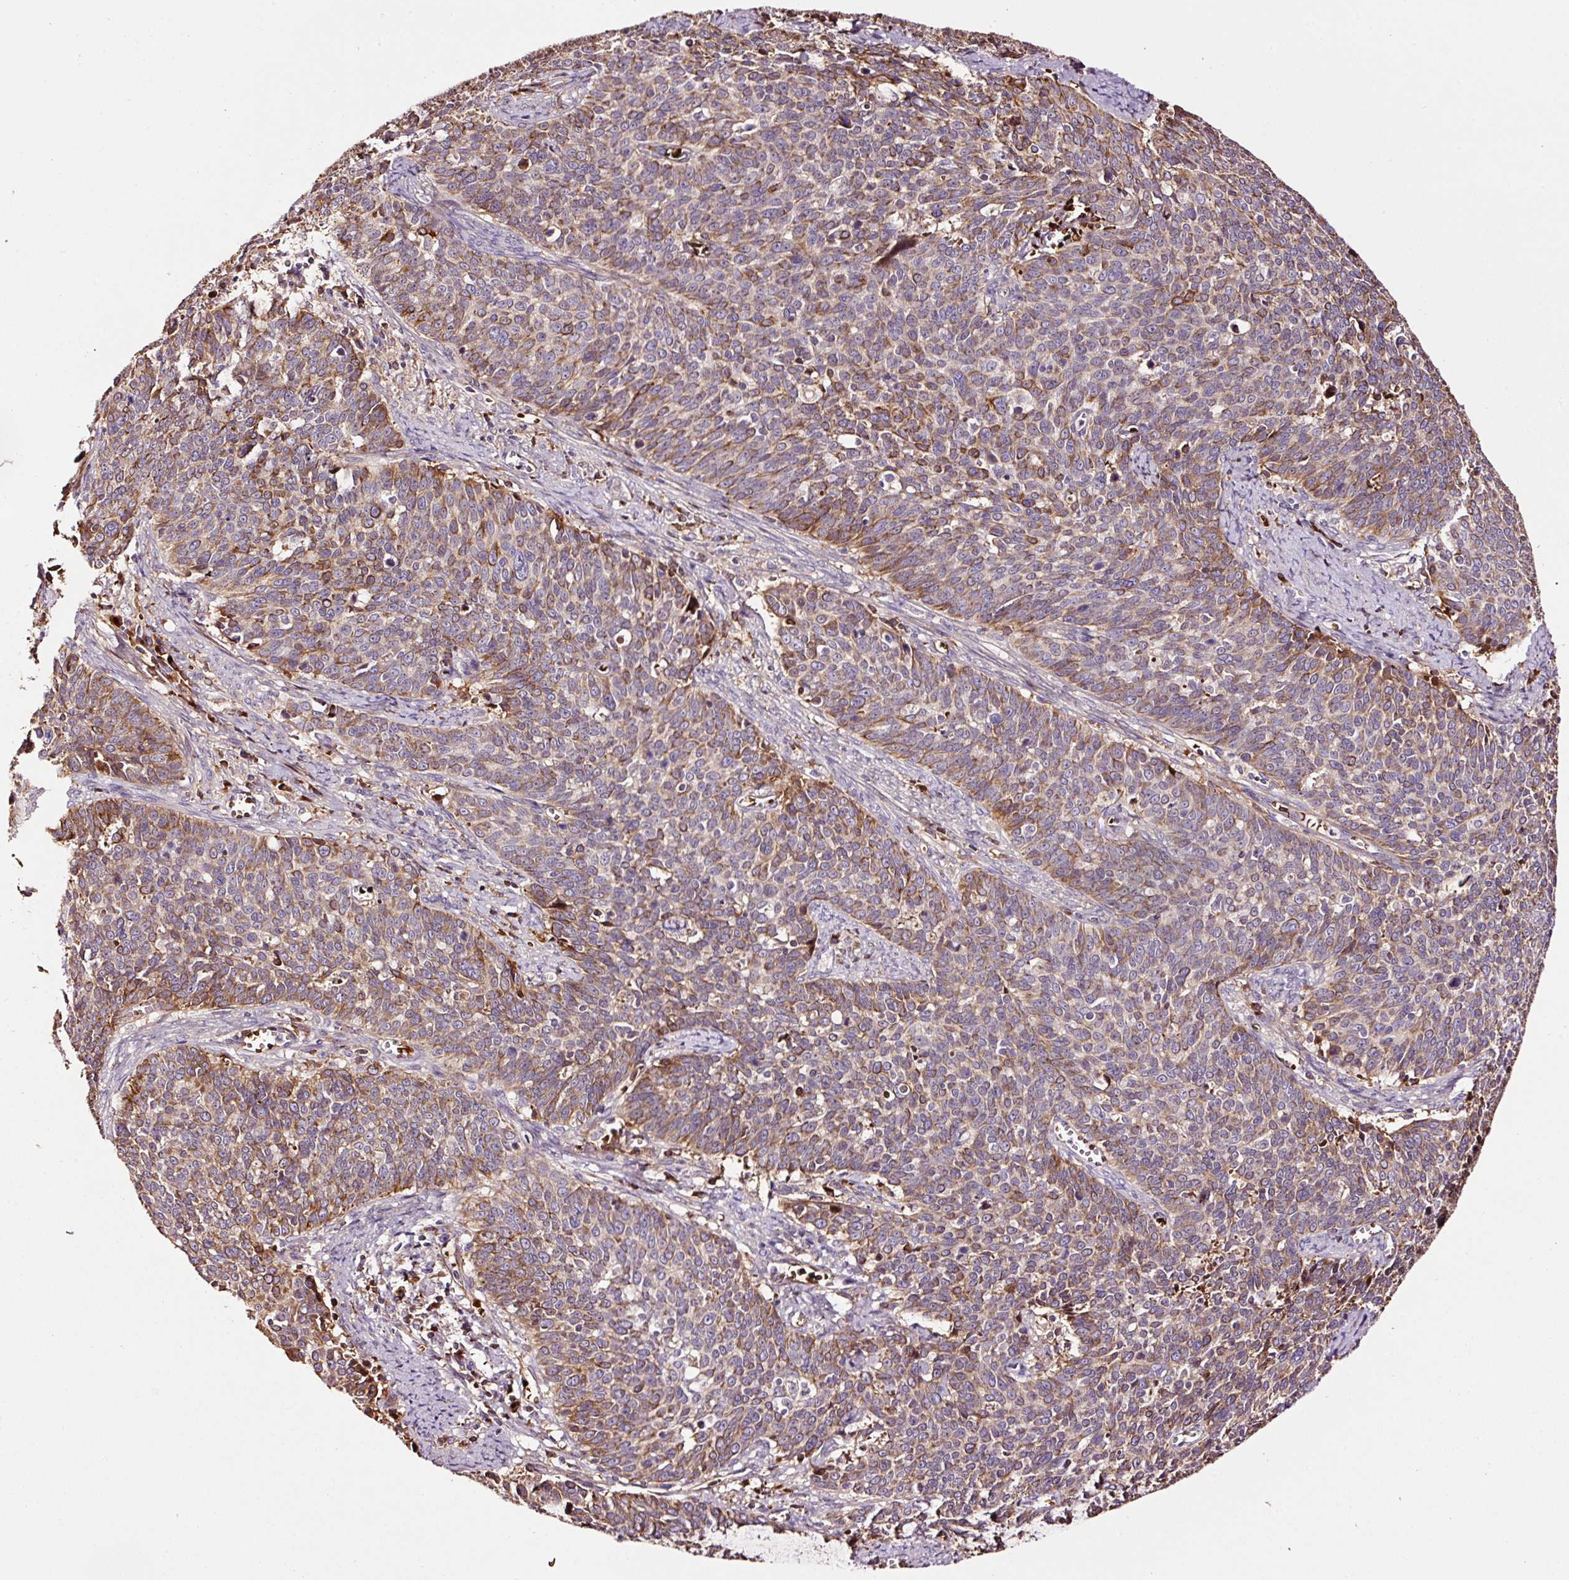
{"staining": {"intensity": "moderate", "quantity": ">75%", "location": "cytoplasmic/membranous"}, "tissue": "cervical cancer", "cell_type": "Tumor cells", "image_type": "cancer", "snomed": [{"axis": "morphology", "description": "Squamous cell carcinoma, NOS"}, {"axis": "topography", "description": "Cervix"}], "caption": "A photomicrograph of cervical cancer stained for a protein demonstrates moderate cytoplasmic/membranous brown staining in tumor cells.", "gene": "PGLYRP2", "patient": {"sex": "female", "age": 39}}